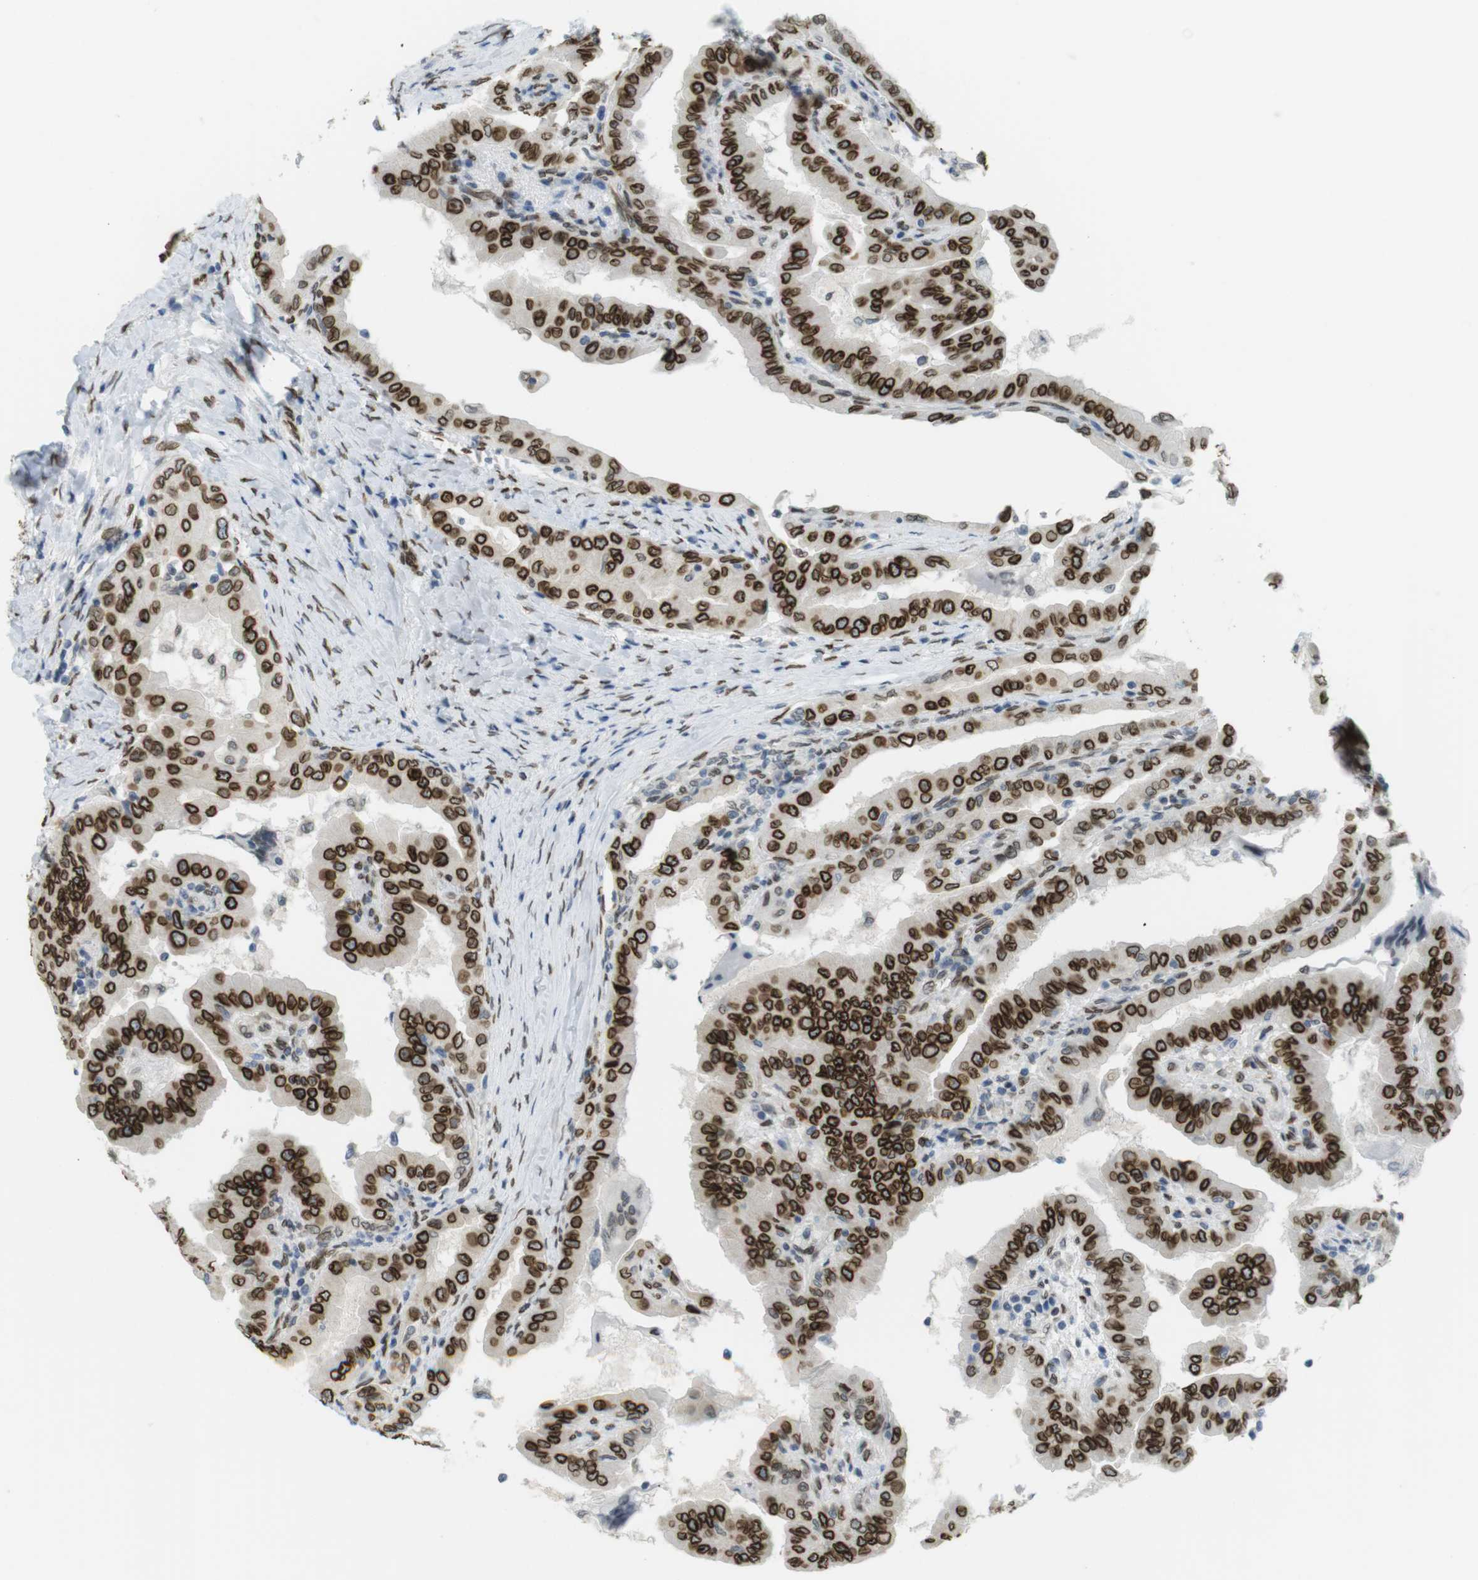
{"staining": {"intensity": "strong", "quantity": ">75%", "location": "cytoplasmic/membranous,nuclear"}, "tissue": "thyroid cancer", "cell_type": "Tumor cells", "image_type": "cancer", "snomed": [{"axis": "morphology", "description": "Papillary adenocarcinoma, NOS"}, {"axis": "topography", "description": "Thyroid gland"}], "caption": "High-power microscopy captured an immunohistochemistry image of papillary adenocarcinoma (thyroid), revealing strong cytoplasmic/membranous and nuclear staining in about >75% of tumor cells.", "gene": "ARL6IP6", "patient": {"sex": "male", "age": 33}}